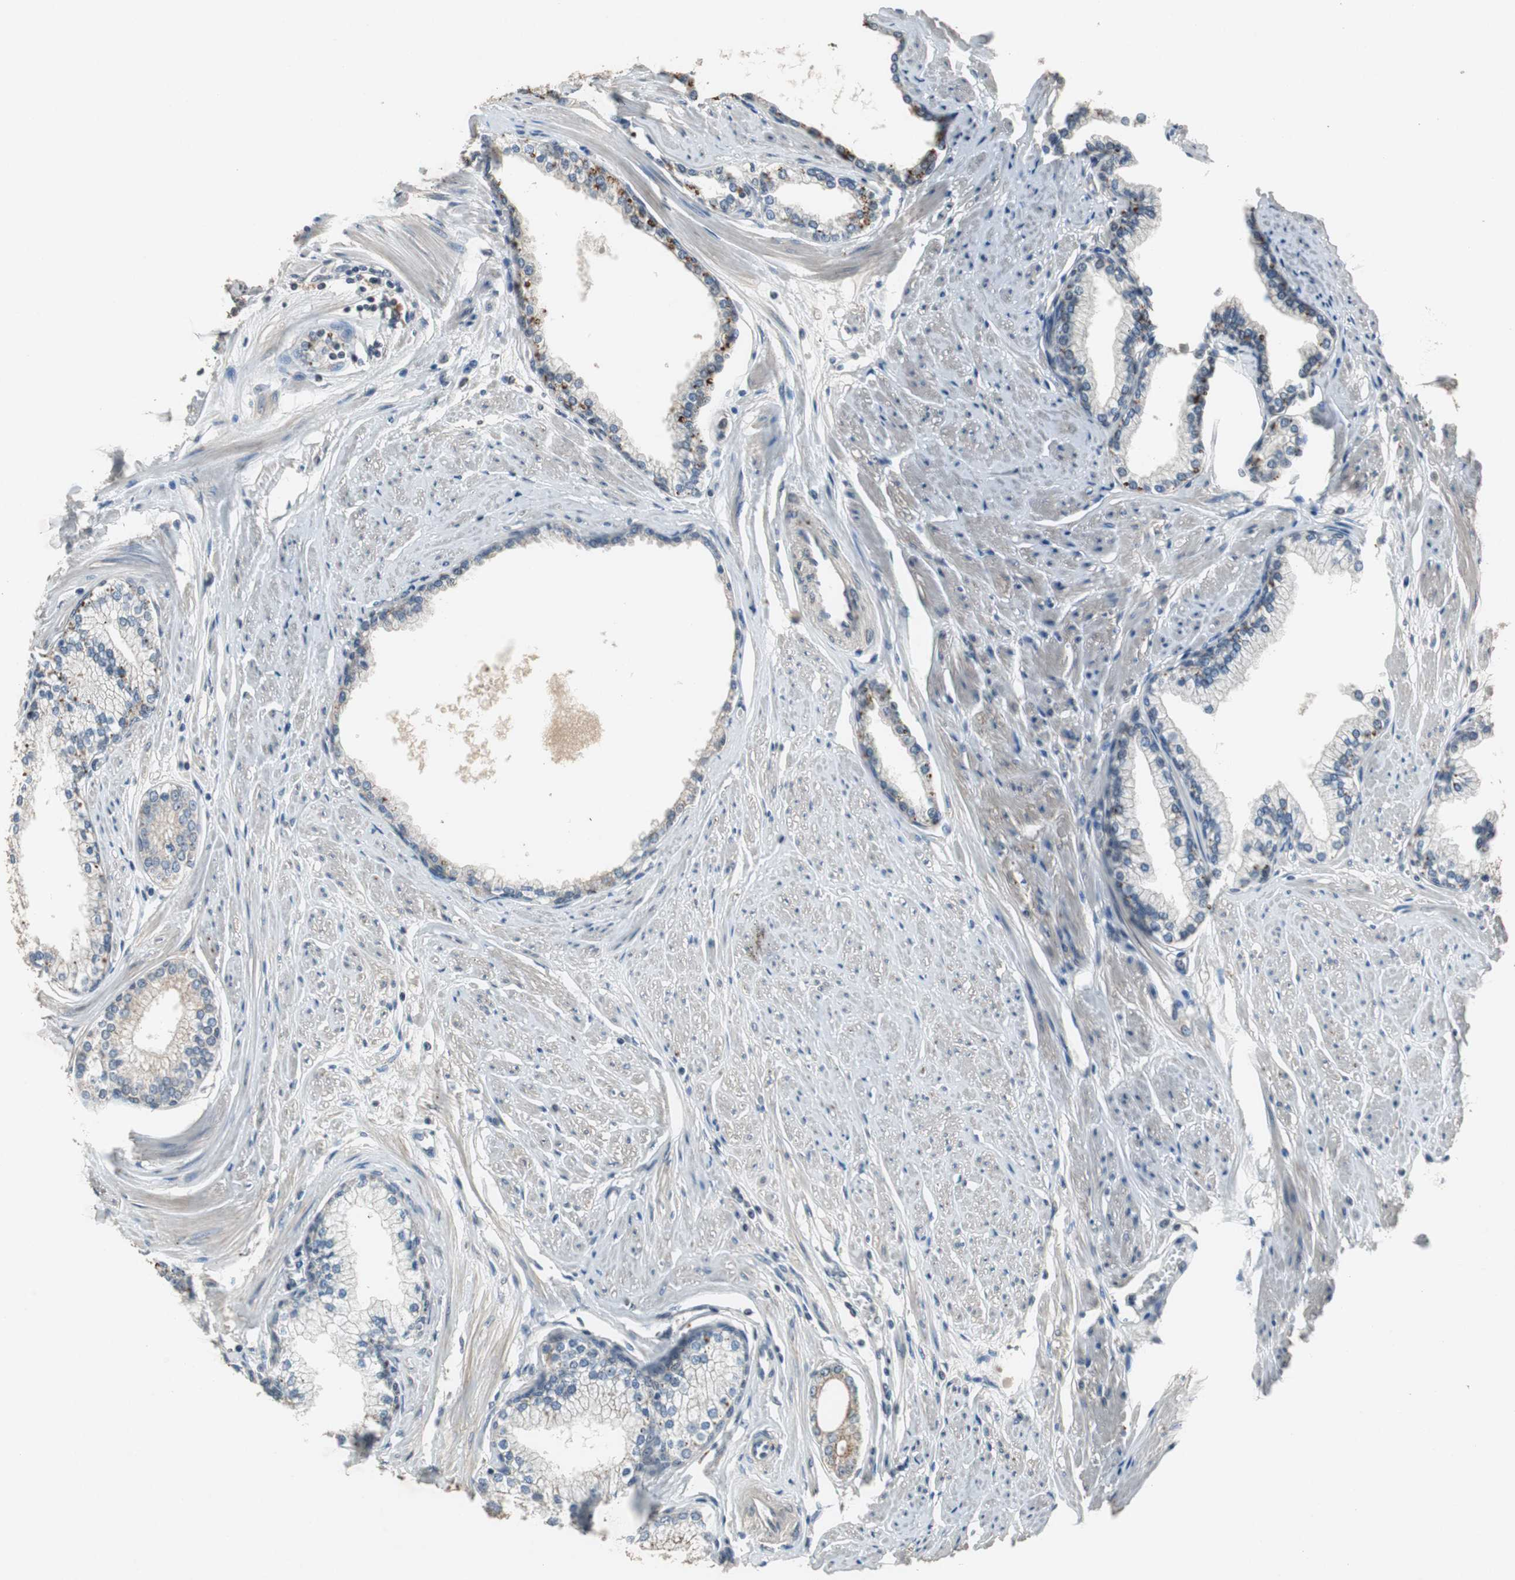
{"staining": {"intensity": "weak", "quantity": "<25%", "location": "cytoplasmic/membranous"}, "tissue": "prostate", "cell_type": "Glandular cells", "image_type": "normal", "snomed": [{"axis": "morphology", "description": "Normal tissue, NOS"}, {"axis": "topography", "description": "Prostate"}], "caption": "Image shows no significant protein expression in glandular cells of normal prostate. (DAB (3,3'-diaminobenzidine) IHC with hematoxylin counter stain).", "gene": "PI4KB", "patient": {"sex": "male", "age": 64}}